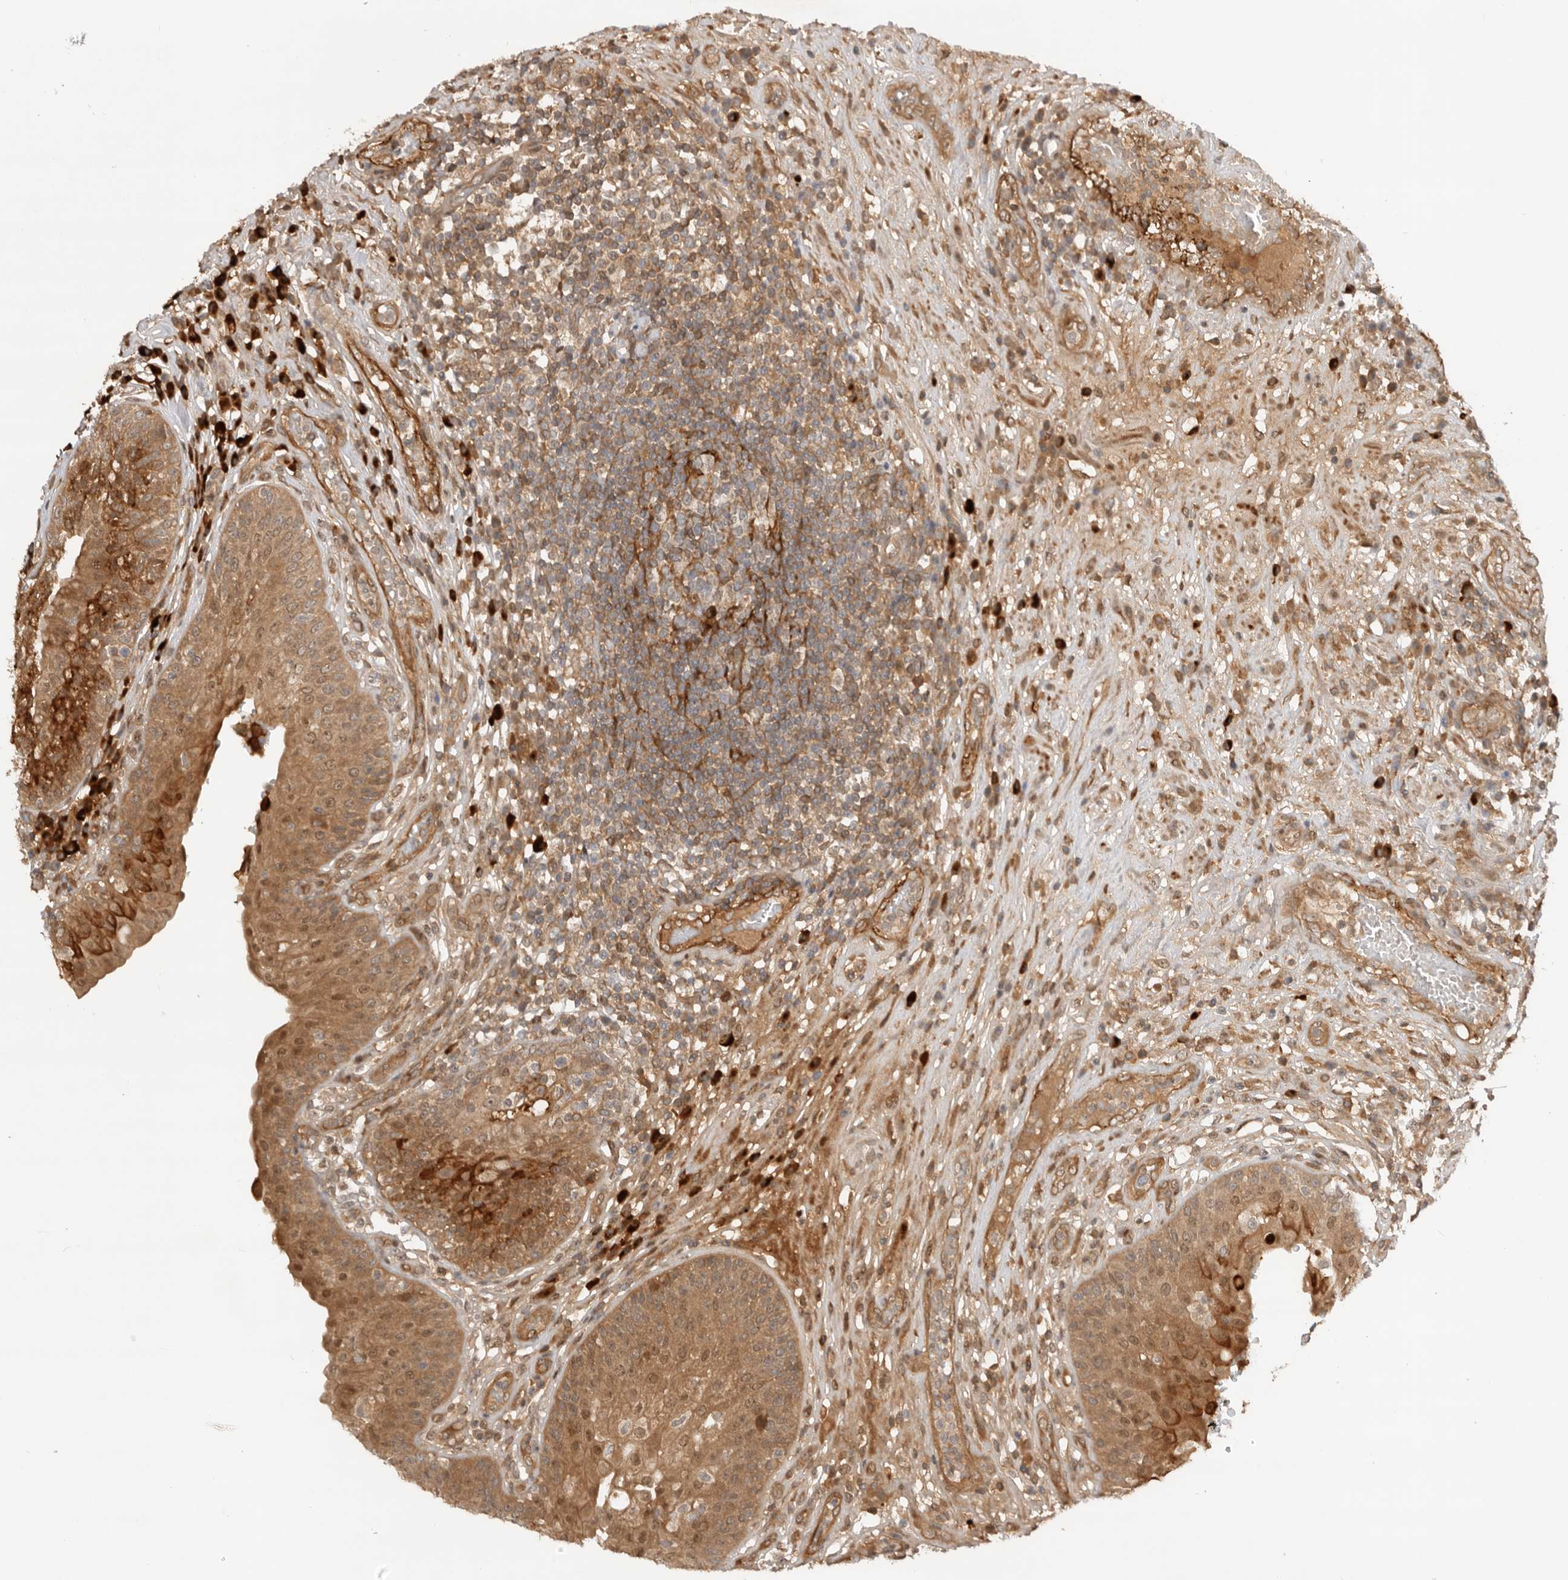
{"staining": {"intensity": "moderate", "quantity": ">75%", "location": "cytoplasmic/membranous"}, "tissue": "urinary bladder", "cell_type": "Urothelial cells", "image_type": "normal", "snomed": [{"axis": "morphology", "description": "Normal tissue, NOS"}, {"axis": "topography", "description": "Urinary bladder"}], "caption": "Immunohistochemistry (IHC) (DAB) staining of benign urinary bladder exhibits moderate cytoplasmic/membranous protein expression in approximately >75% of urothelial cells.", "gene": "DCAF8", "patient": {"sex": "female", "age": 62}}